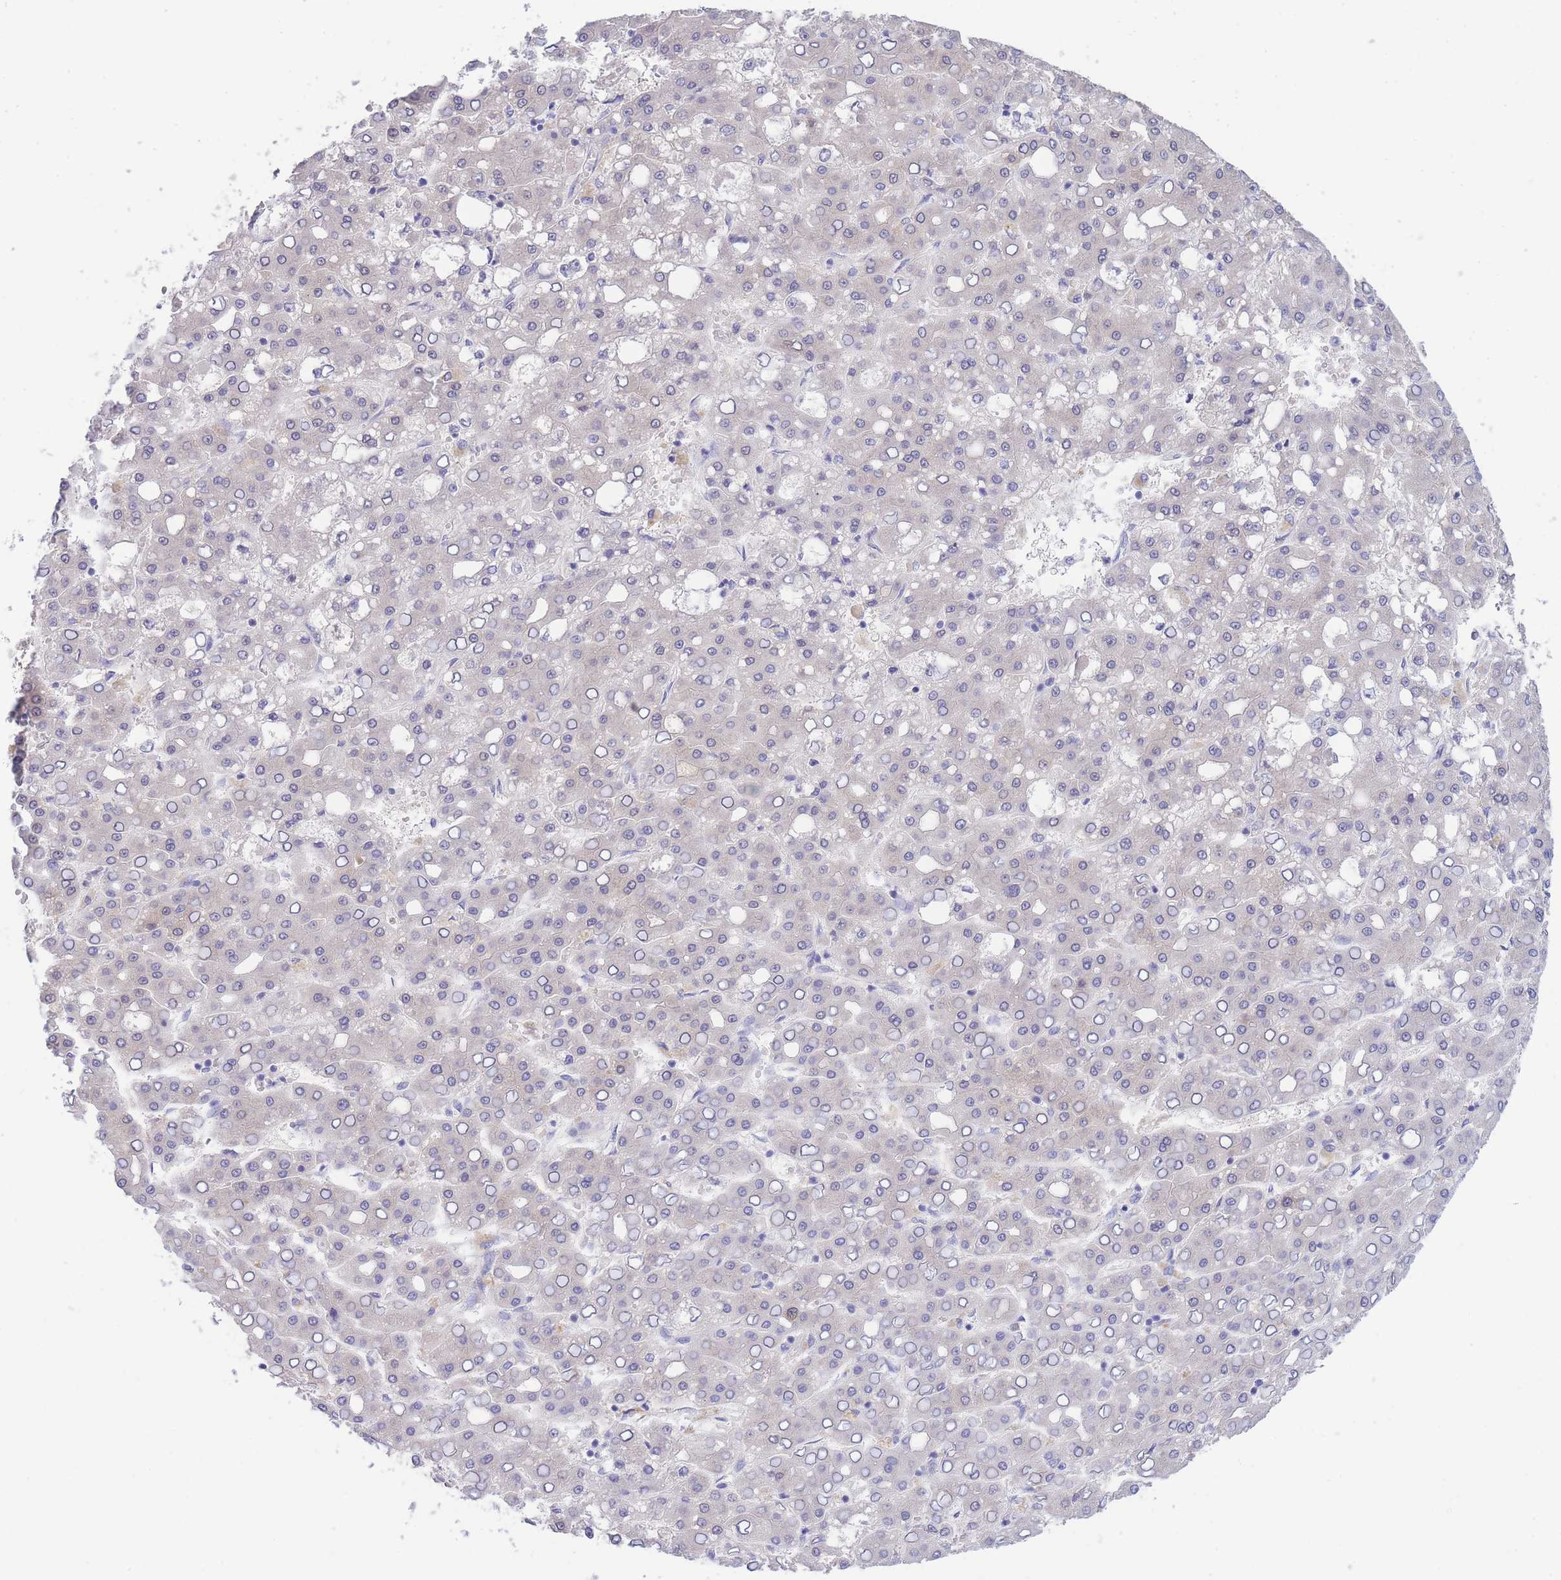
{"staining": {"intensity": "weak", "quantity": "<25%", "location": "cytoplasmic/membranous"}, "tissue": "liver cancer", "cell_type": "Tumor cells", "image_type": "cancer", "snomed": [{"axis": "morphology", "description": "Carcinoma, Hepatocellular, NOS"}, {"axis": "topography", "description": "Liver"}], "caption": "Immunohistochemical staining of hepatocellular carcinoma (liver) demonstrates no significant positivity in tumor cells. (Stains: DAB (3,3'-diaminobenzidine) immunohistochemistry (IHC) with hematoxylin counter stain, Microscopy: brightfield microscopy at high magnification).", "gene": "PCDHB3", "patient": {"sex": "male", "age": 65}}